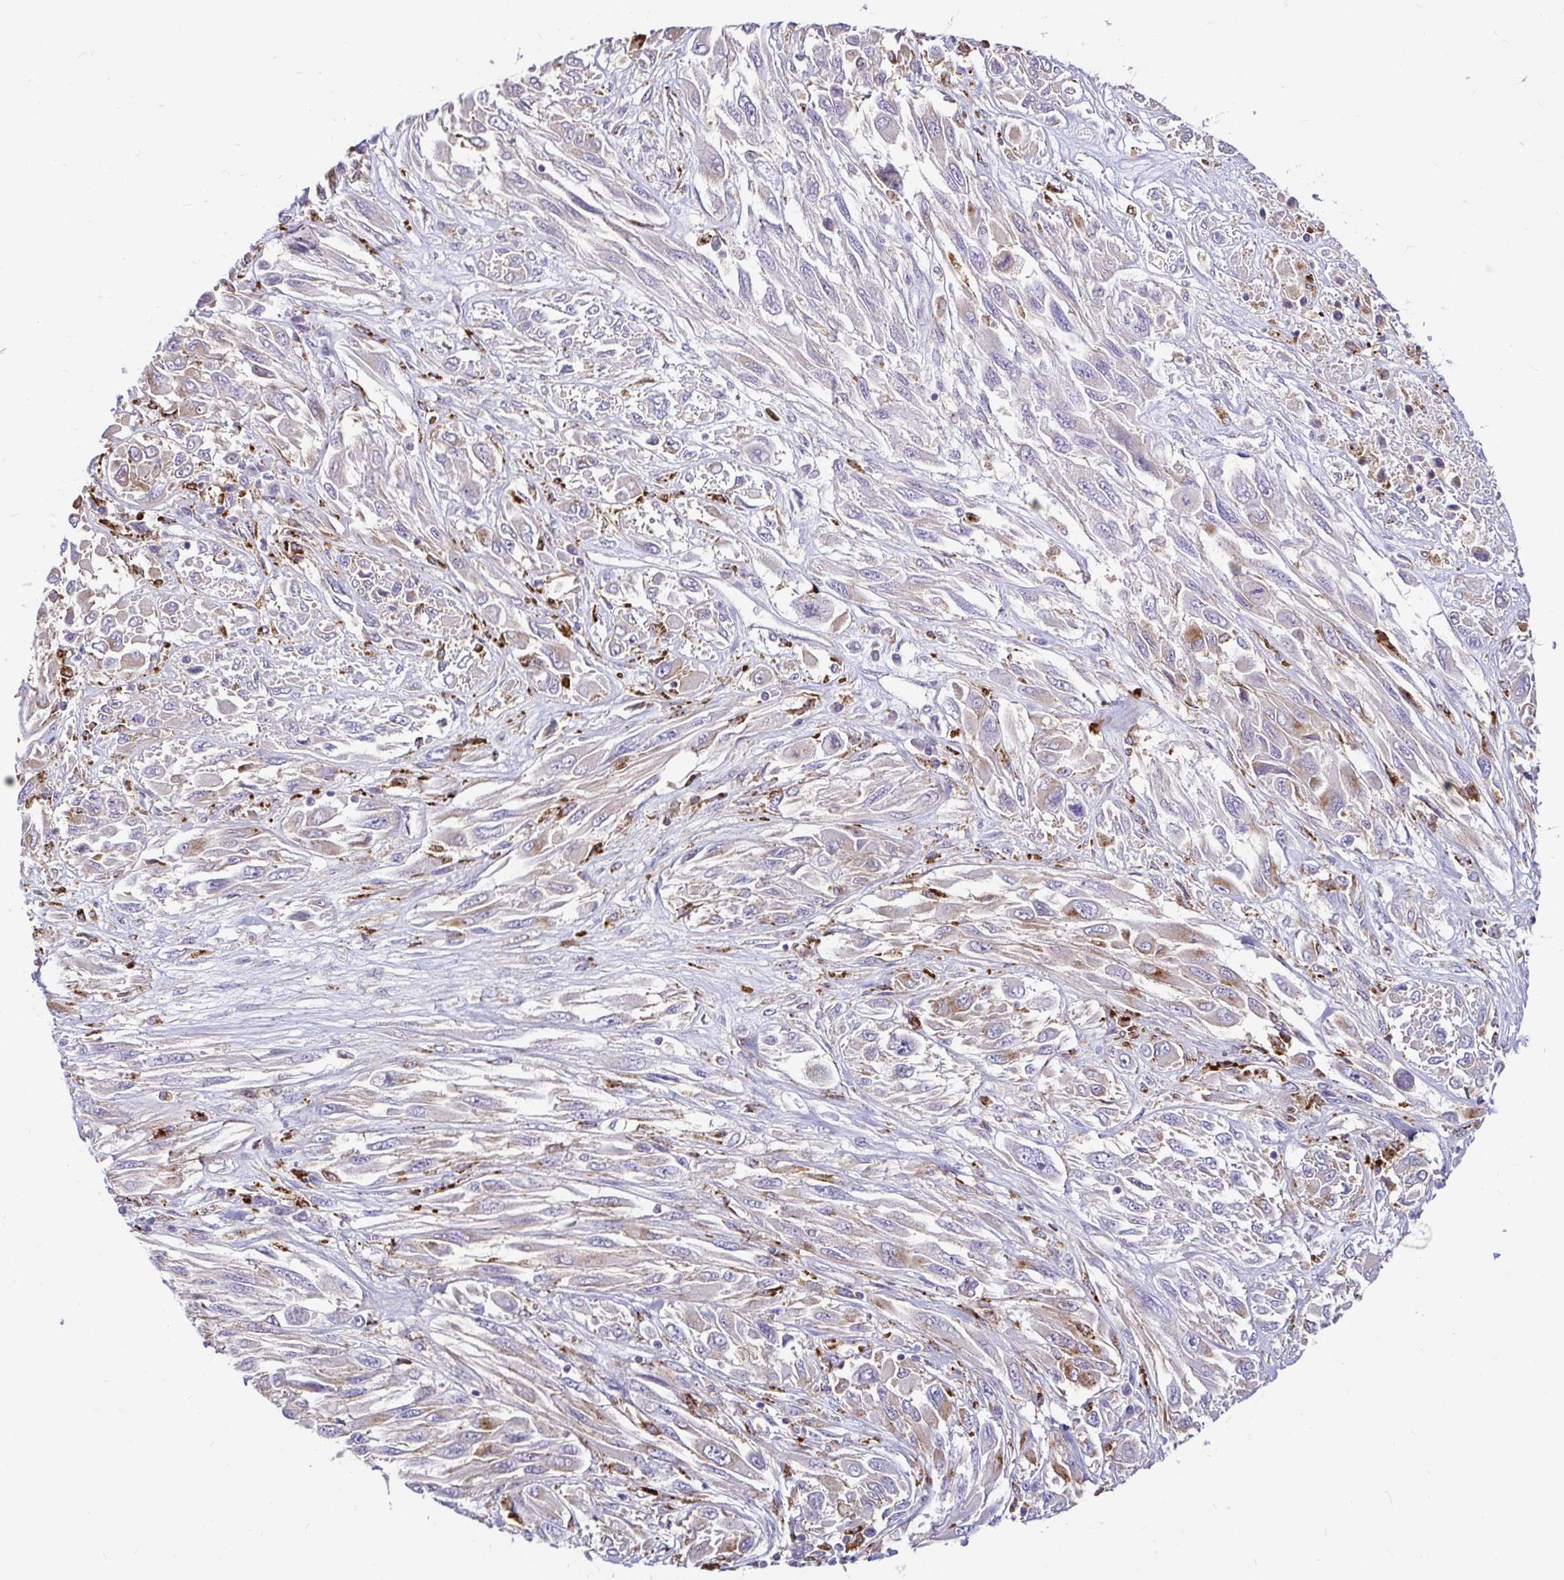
{"staining": {"intensity": "weak", "quantity": "25%-75%", "location": "cytoplasmic/membranous"}, "tissue": "melanoma", "cell_type": "Tumor cells", "image_type": "cancer", "snomed": [{"axis": "morphology", "description": "Malignant melanoma, NOS"}, {"axis": "topography", "description": "Skin"}], "caption": "A histopathology image of malignant melanoma stained for a protein demonstrates weak cytoplasmic/membranous brown staining in tumor cells.", "gene": "FUCA1", "patient": {"sex": "female", "age": 91}}